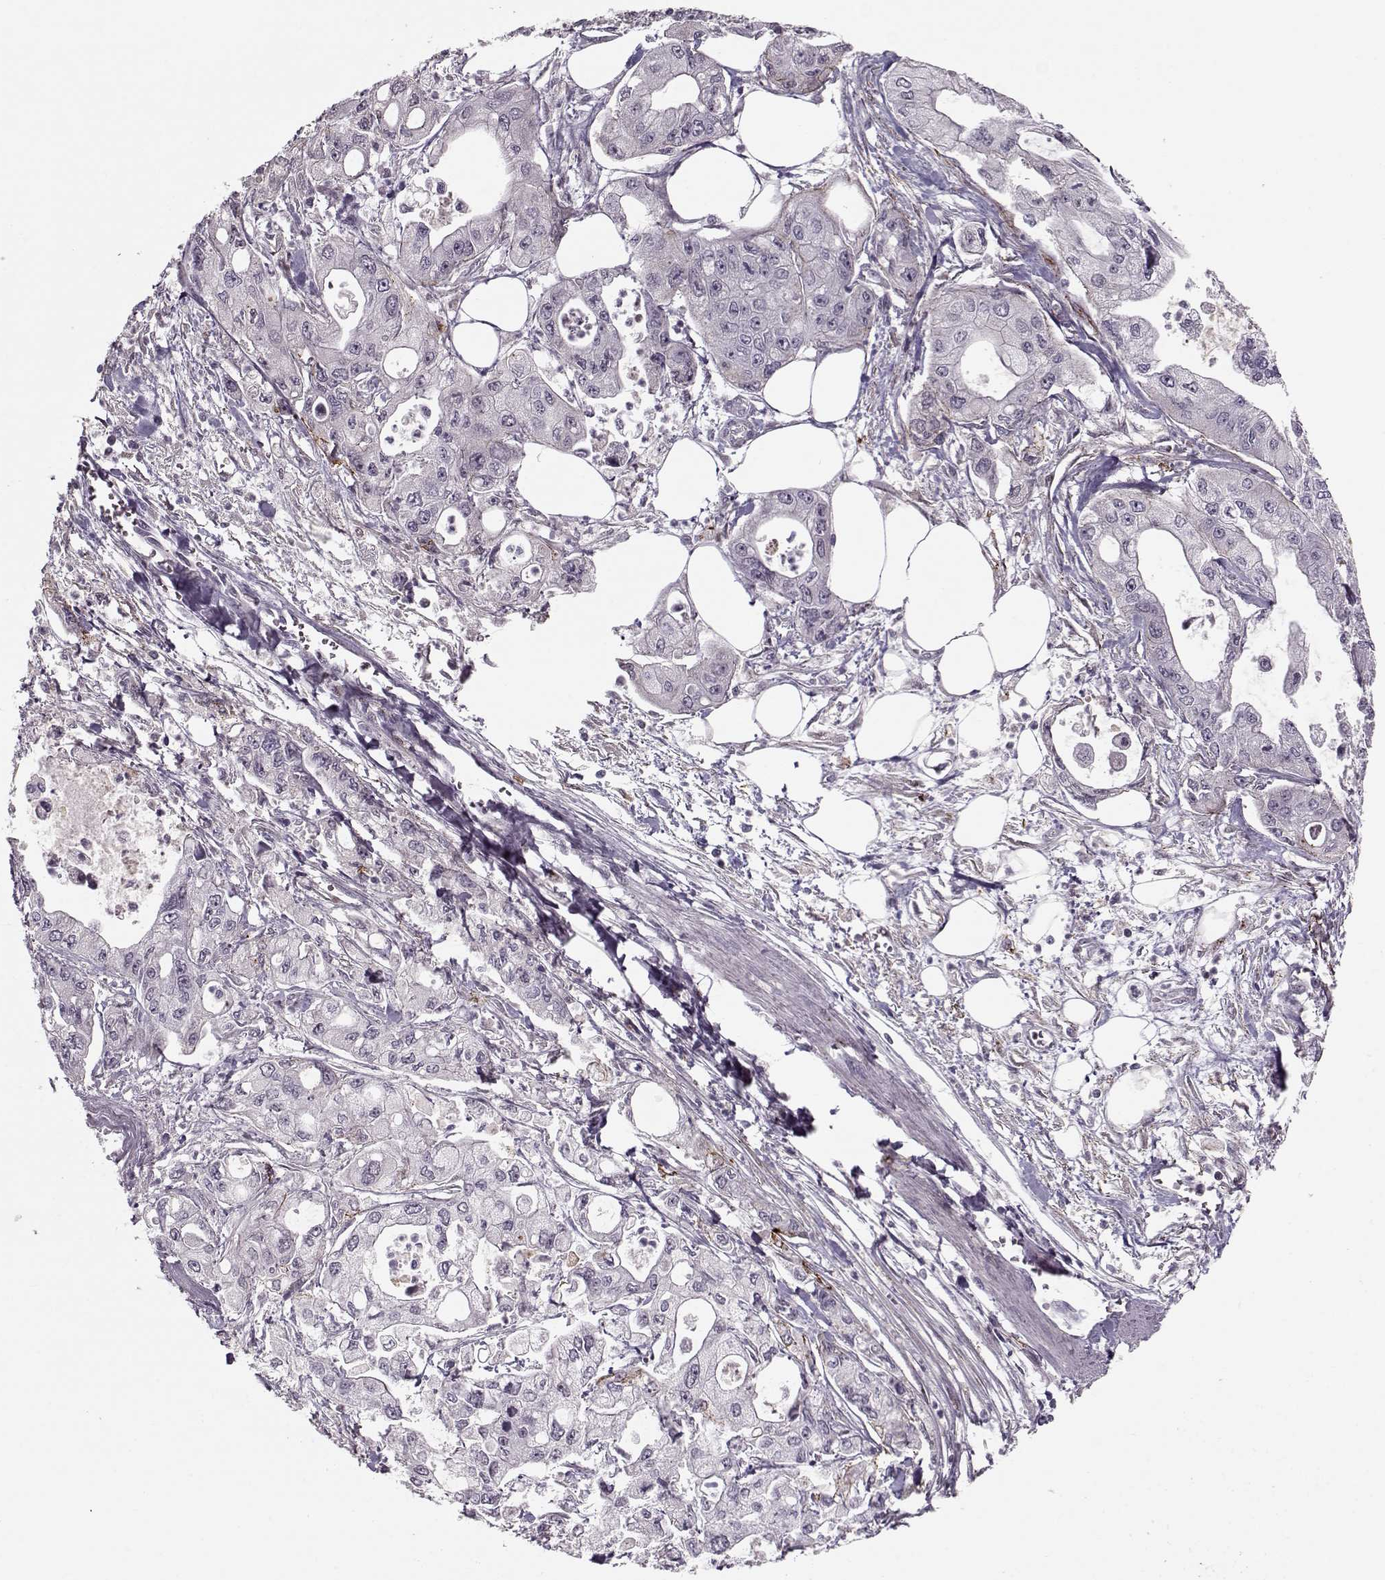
{"staining": {"intensity": "negative", "quantity": "none", "location": "none"}, "tissue": "pancreatic cancer", "cell_type": "Tumor cells", "image_type": "cancer", "snomed": [{"axis": "morphology", "description": "Adenocarcinoma, NOS"}, {"axis": "topography", "description": "Pancreas"}], "caption": "A histopathology image of human pancreatic adenocarcinoma is negative for staining in tumor cells.", "gene": "DNAI3", "patient": {"sex": "male", "age": 70}}